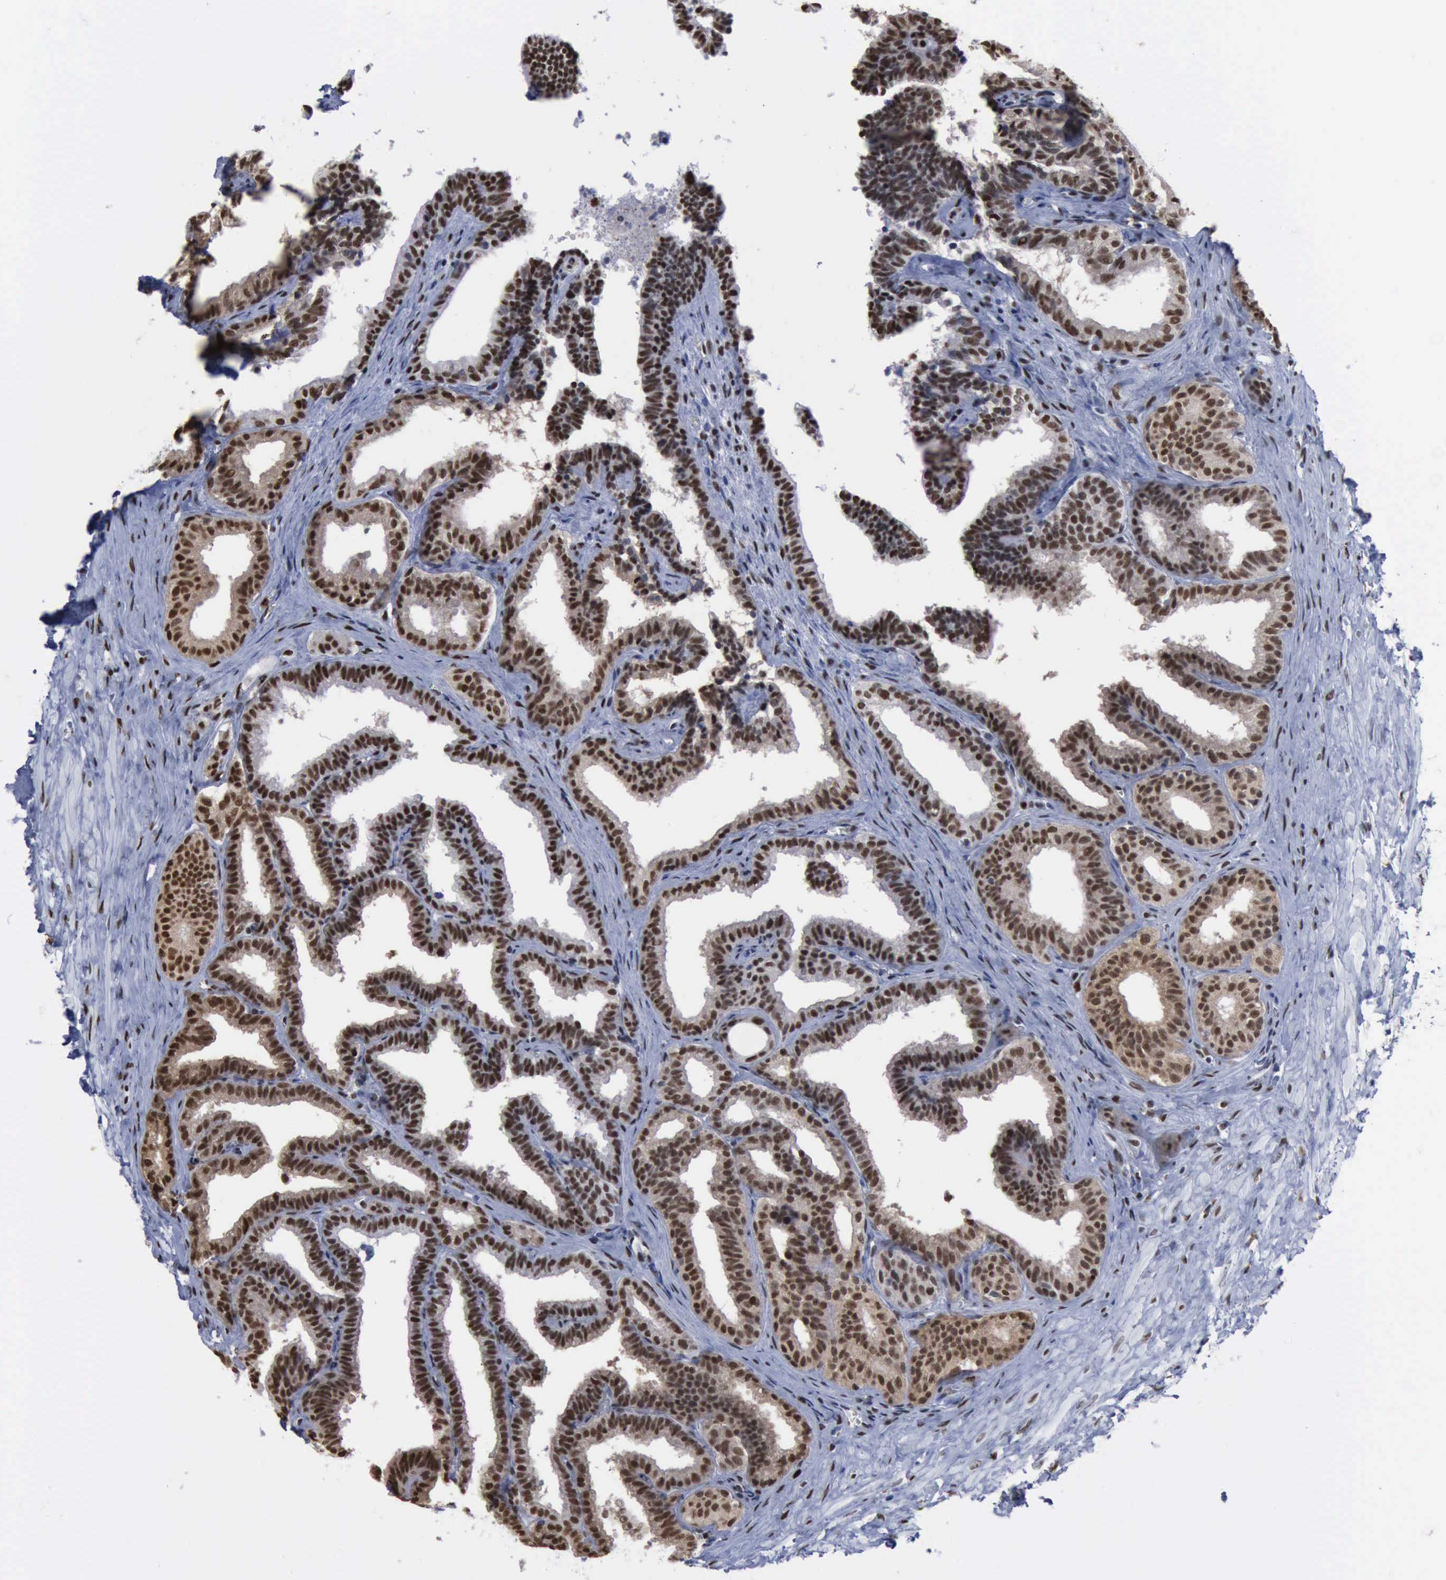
{"staining": {"intensity": "moderate", "quantity": ">75%", "location": "nuclear"}, "tissue": "seminal vesicle", "cell_type": "Glandular cells", "image_type": "normal", "snomed": [{"axis": "morphology", "description": "Normal tissue, NOS"}, {"axis": "topography", "description": "Seminal veicle"}], "caption": "High-power microscopy captured an immunohistochemistry (IHC) micrograph of benign seminal vesicle, revealing moderate nuclear staining in about >75% of glandular cells.", "gene": "PCNA", "patient": {"sex": "male", "age": 26}}